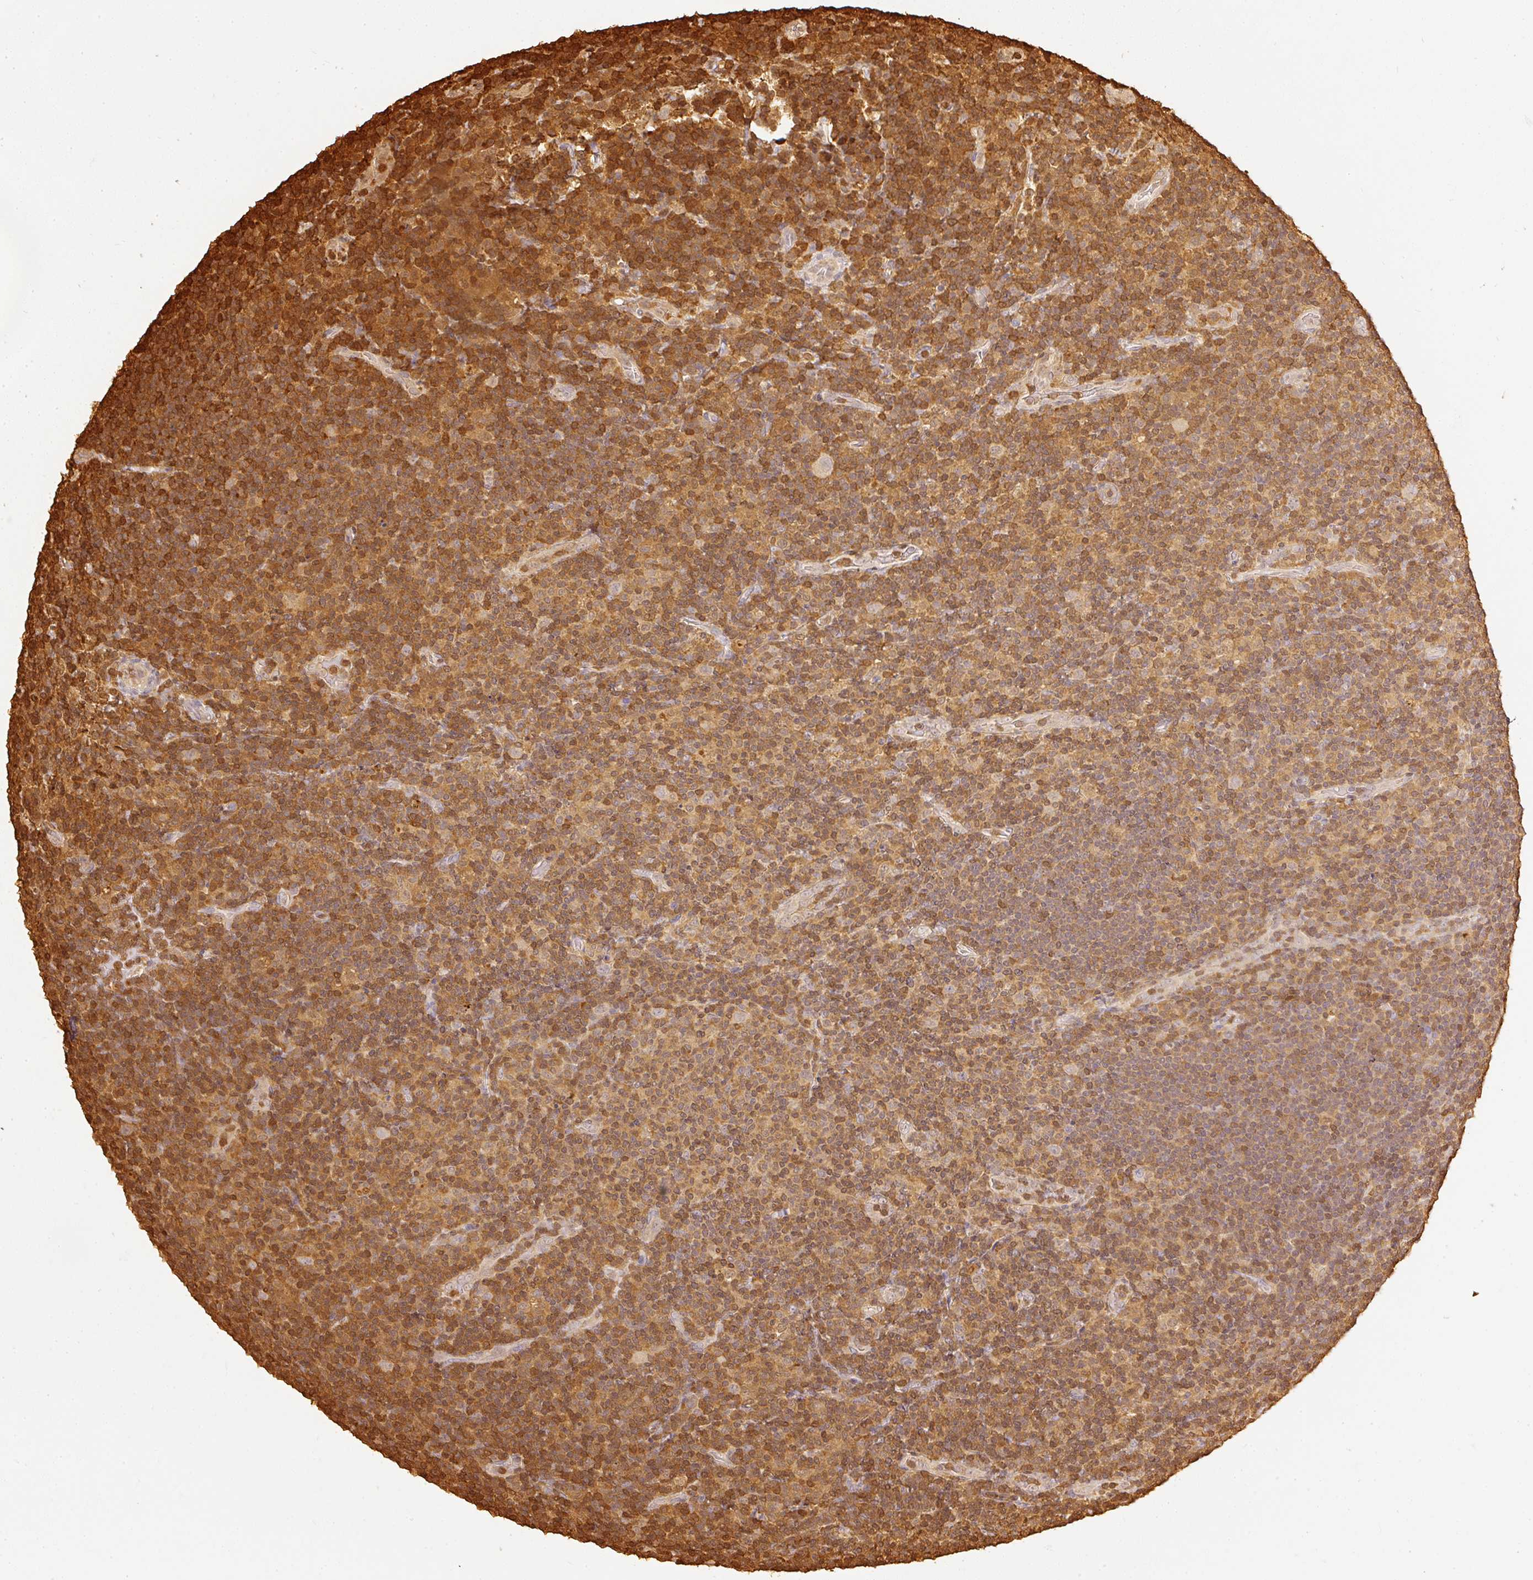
{"staining": {"intensity": "negative", "quantity": "none", "location": "none"}, "tissue": "lymphoma", "cell_type": "Tumor cells", "image_type": "cancer", "snomed": [{"axis": "morphology", "description": "Hodgkin's disease, NOS"}, {"axis": "topography", "description": "Lymph node"}], "caption": "This photomicrograph is of lymphoma stained with immunohistochemistry (IHC) to label a protein in brown with the nuclei are counter-stained blue. There is no positivity in tumor cells. (DAB IHC visualized using brightfield microscopy, high magnification).", "gene": "PFN1", "patient": {"sex": "female", "age": 57}}